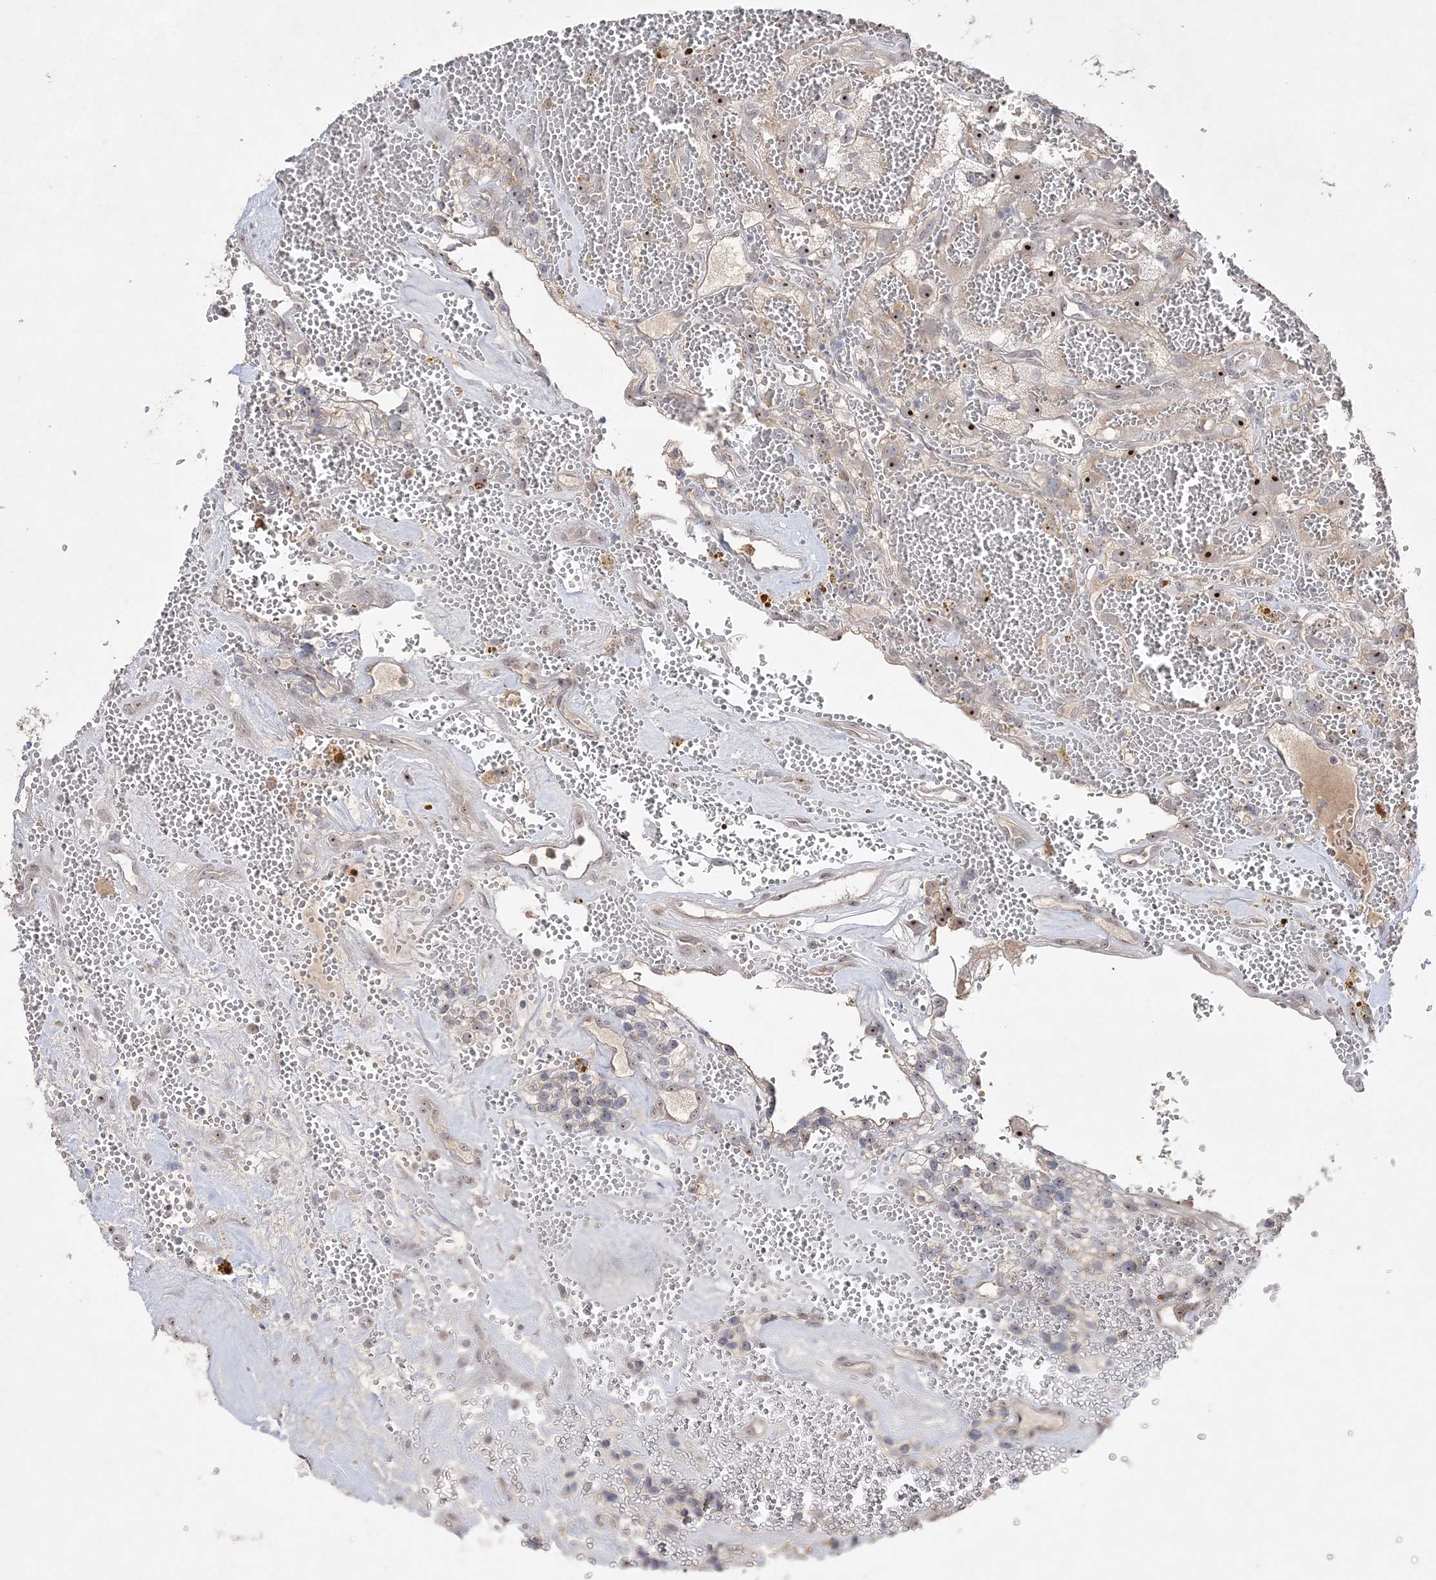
{"staining": {"intensity": "moderate", "quantity": "<25%", "location": "nuclear"}, "tissue": "renal cancer", "cell_type": "Tumor cells", "image_type": "cancer", "snomed": [{"axis": "morphology", "description": "Adenocarcinoma, NOS"}, {"axis": "topography", "description": "Kidney"}], "caption": "Immunohistochemical staining of adenocarcinoma (renal) reveals low levels of moderate nuclear staining in about <25% of tumor cells.", "gene": "NOP16", "patient": {"sex": "female", "age": 57}}